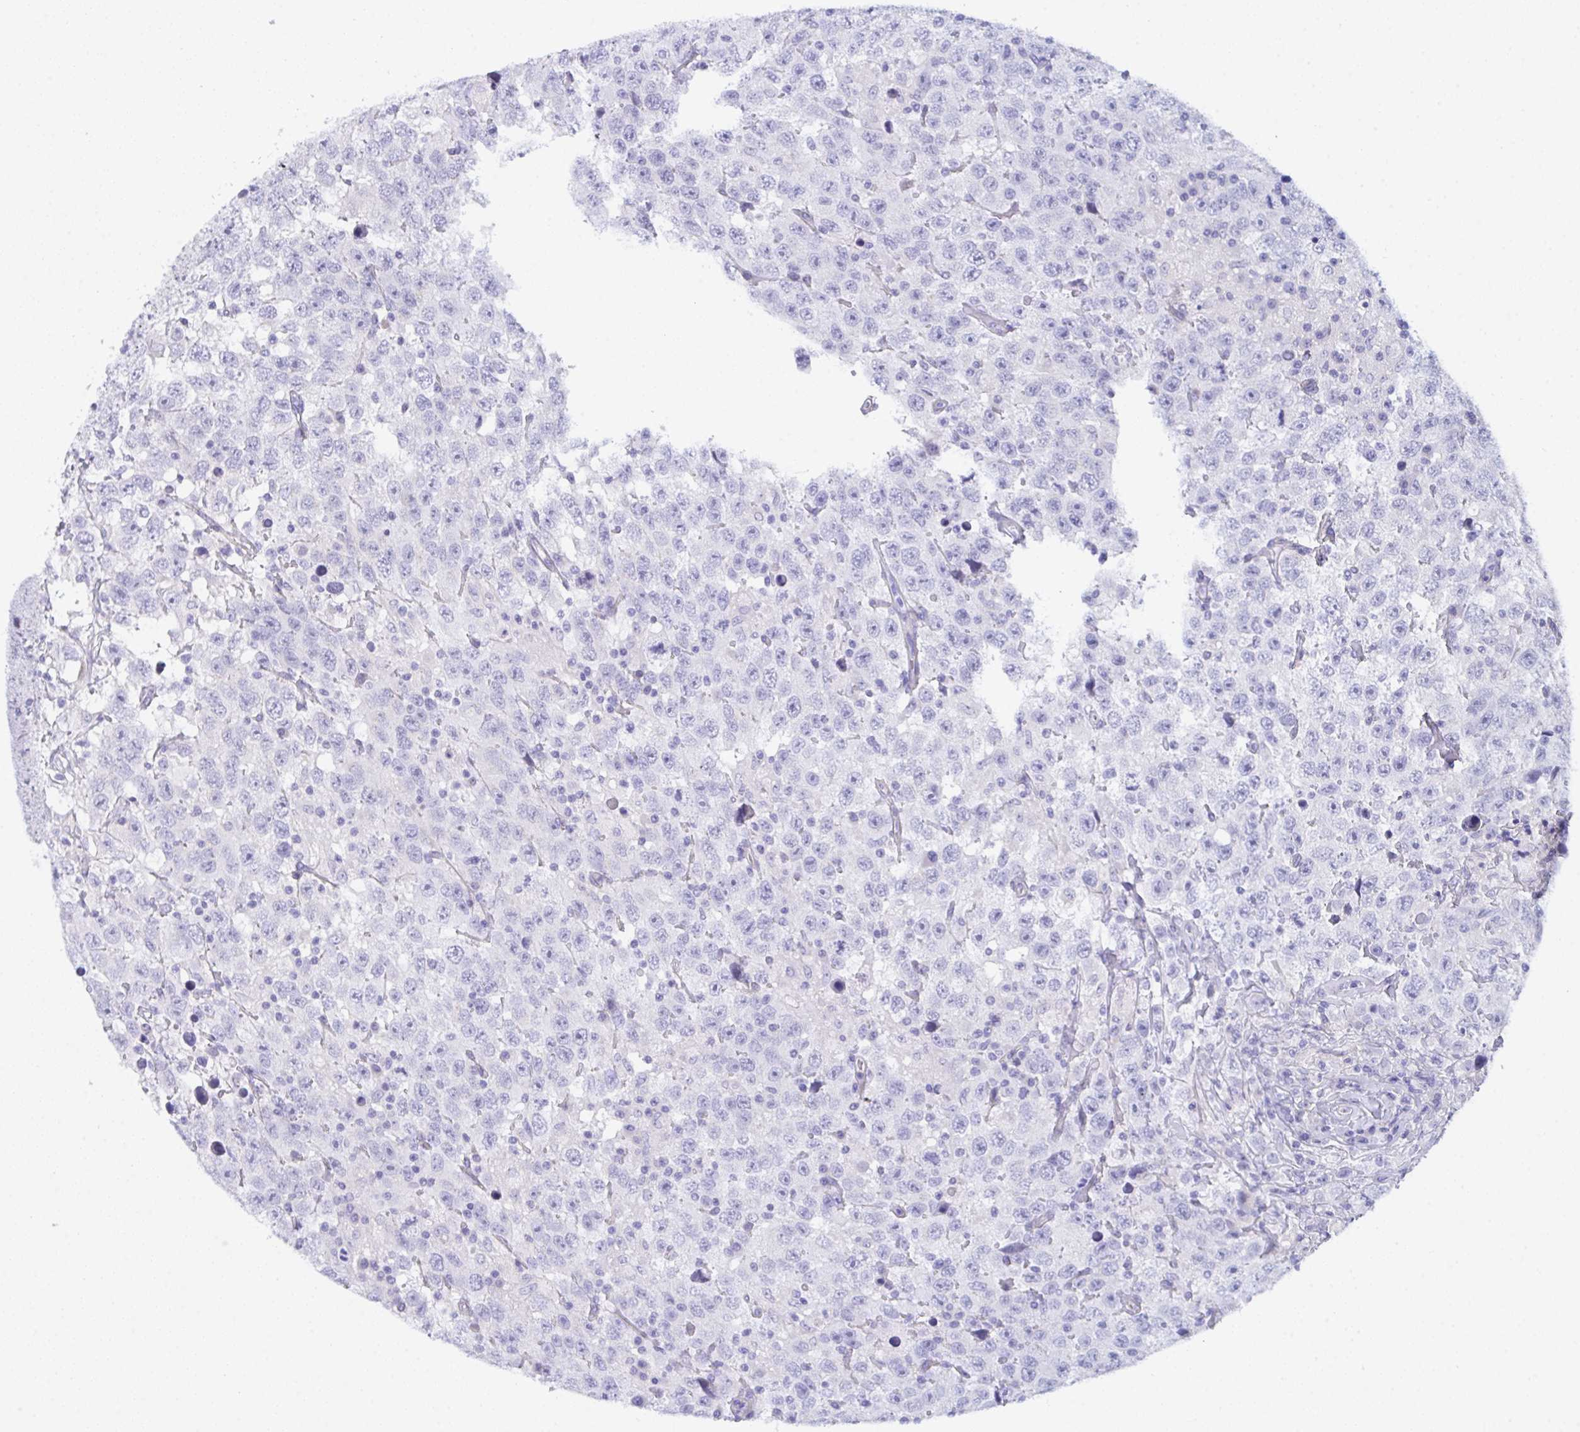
{"staining": {"intensity": "negative", "quantity": "none", "location": "none"}, "tissue": "testis cancer", "cell_type": "Tumor cells", "image_type": "cancer", "snomed": [{"axis": "morphology", "description": "Seminoma, NOS"}, {"axis": "topography", "description": "Testis"}], "caption": "High power microscopy image of an immunohistochemistry image of seminoma (testis), revealing no significant expression in tumor cells.", "gene": "CEP170B", "patient": {"sex": "male", "age": 41}}